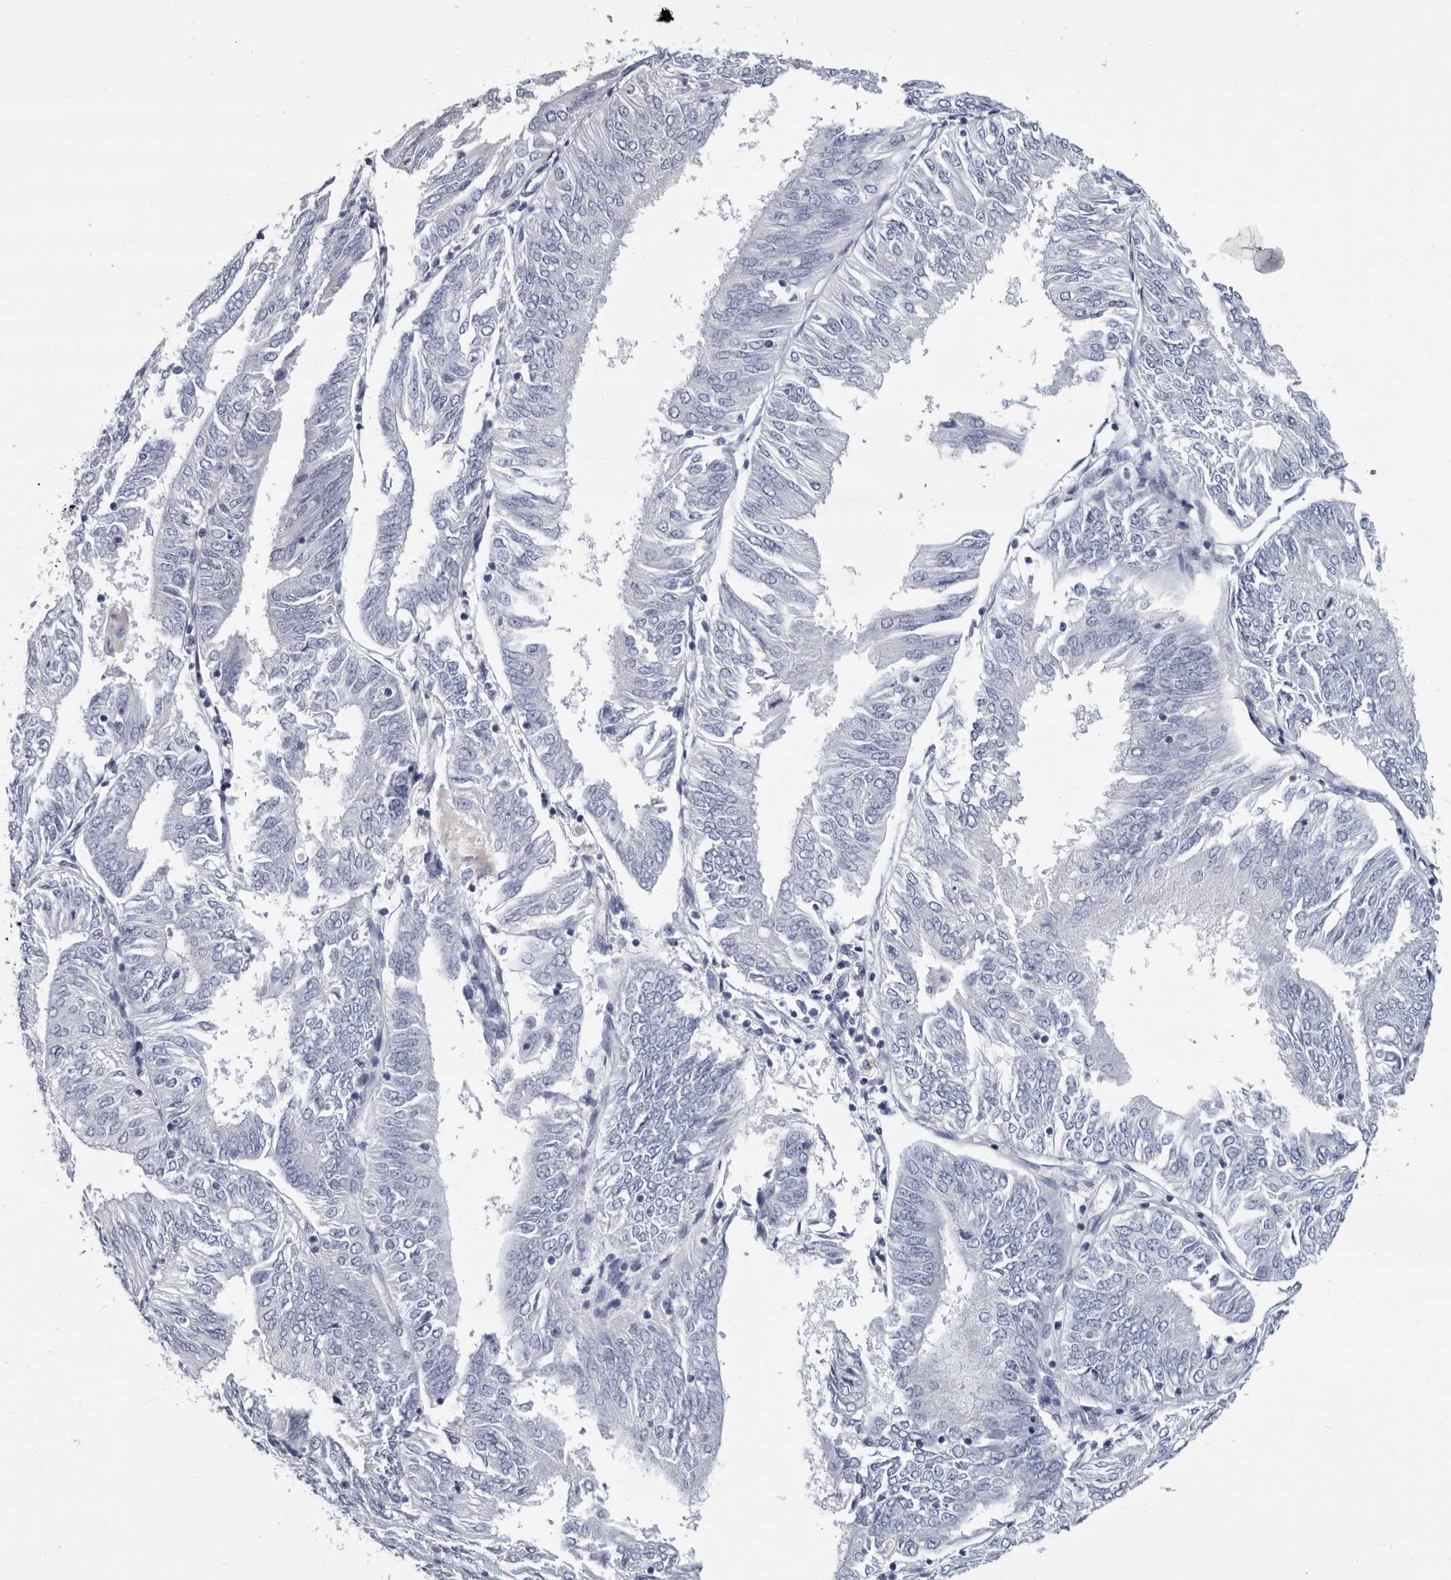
{"staining": {"intensity": "negative", "quantity": "none", "location": "none"}, "tissue": "endometrial cancer", "cell_type": "Tumor cells", "image_type": "cancer", "snomed": [{"axis": "morphology", "description": "Adenocarcinoma, NOS"}, {"axis": "topography", "description": "Endometrium"}], "caption": "Endometrial cancer (adenocarcinoma) stained for a protein using immunohistochemistry (IHC) demonstrates no expression tumor cells.", "gene": "WRAP73", "patient": {"sex": "female", "age": 58}}